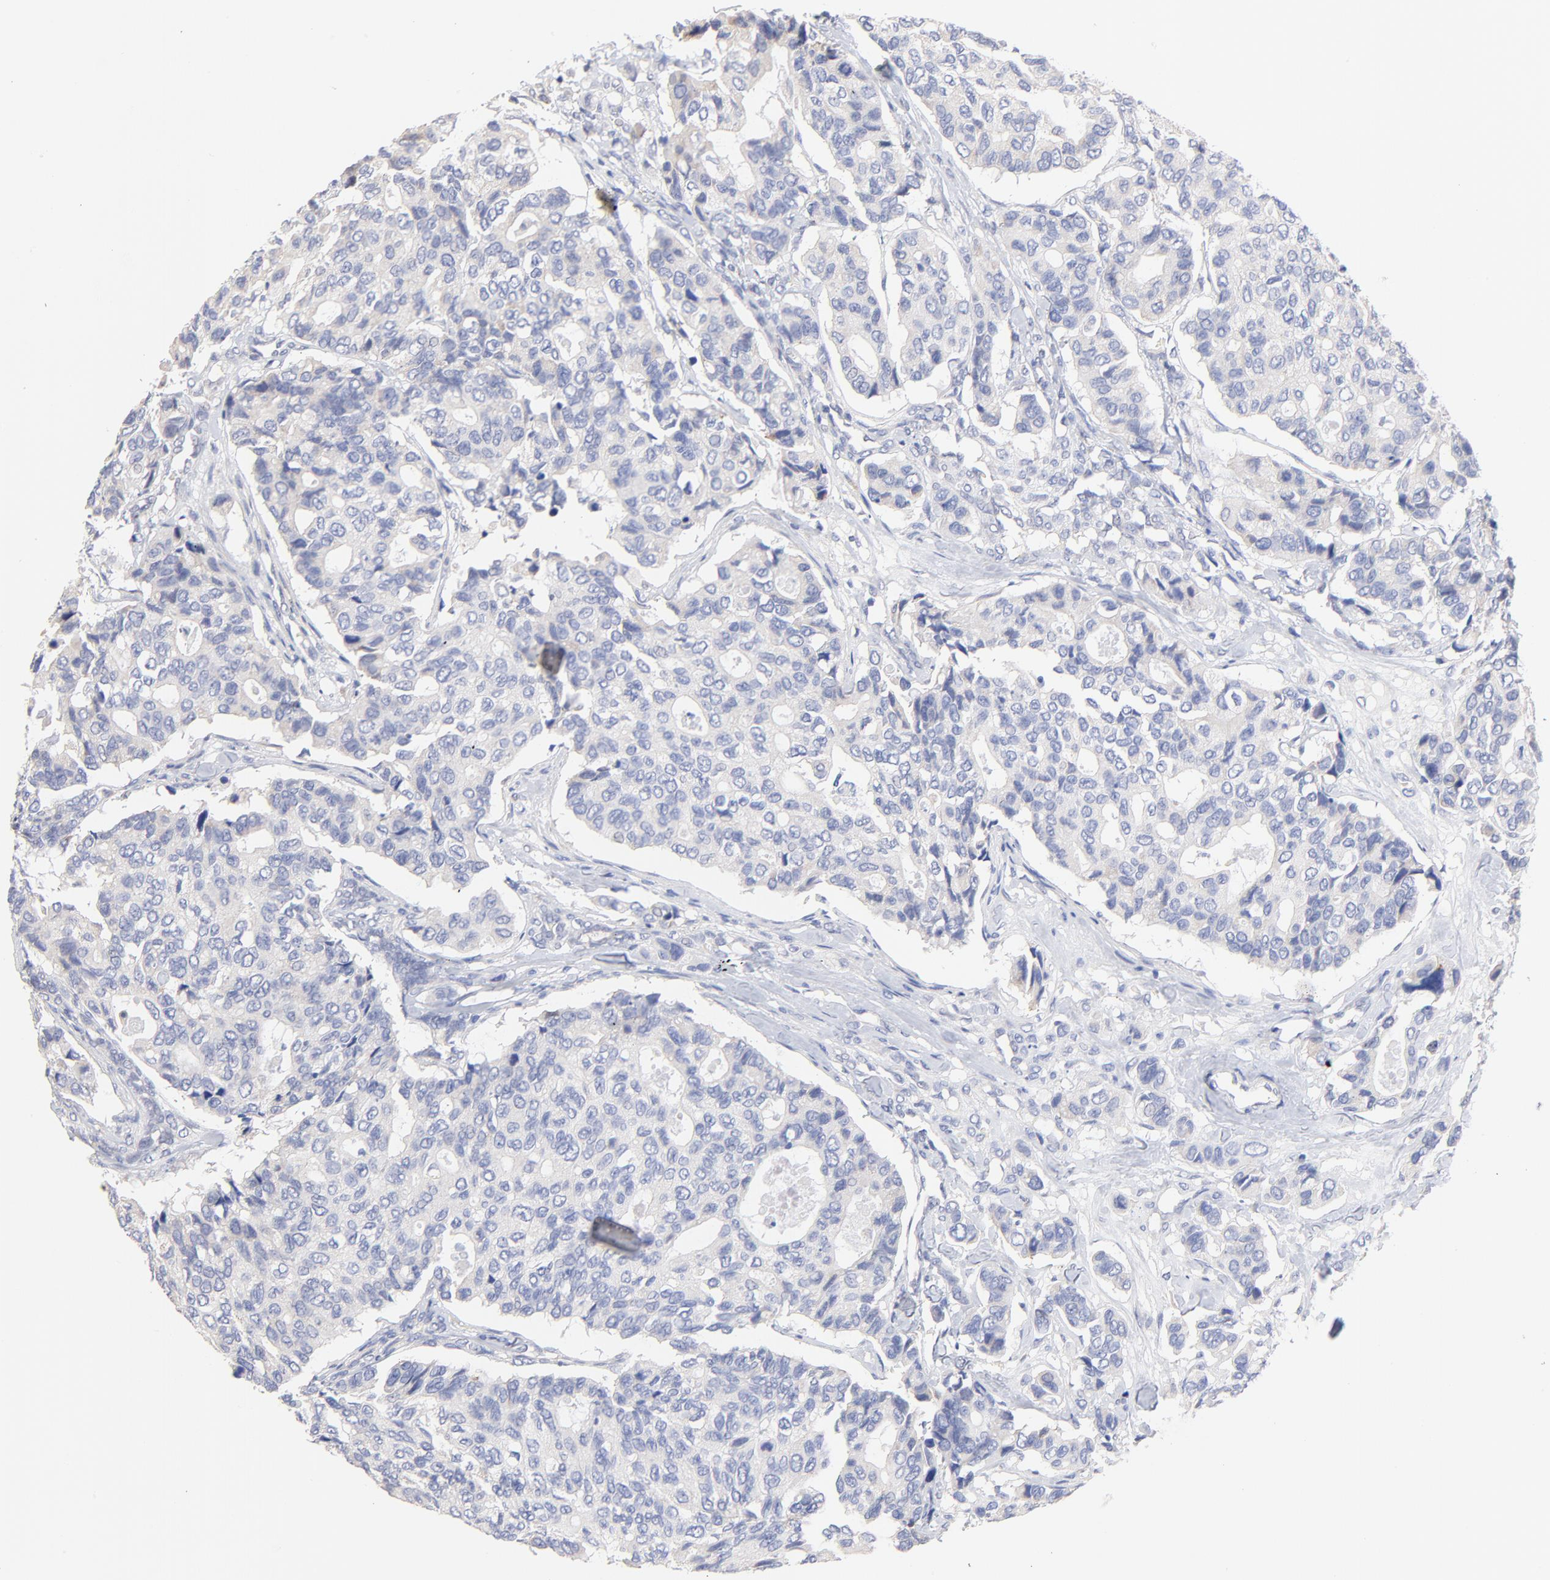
{"staining": {"intensity": "weak", "quantity": "<25%", "location": "cytoplasmic/membranous"}, "tissue": "breast cancer", "cell_type": "Tumor cells", "image_type": "cancer", "snomed": [{"axis": "morphology", "description": "Duct carcinoma"}, {"axis": "topography", "description": "Breast"}], "caption": "Image shows no protein positivity in tumor cells of breast cancer (intraductal carcinoma) tissue. Brightfield microscopy of immunohistochemistry (IHC) stained with DAB (brown) and hematoxylin (blue), captured at high magnification.", "gene": "TWNK", "patient": {"sex": "female", "age": 69}}